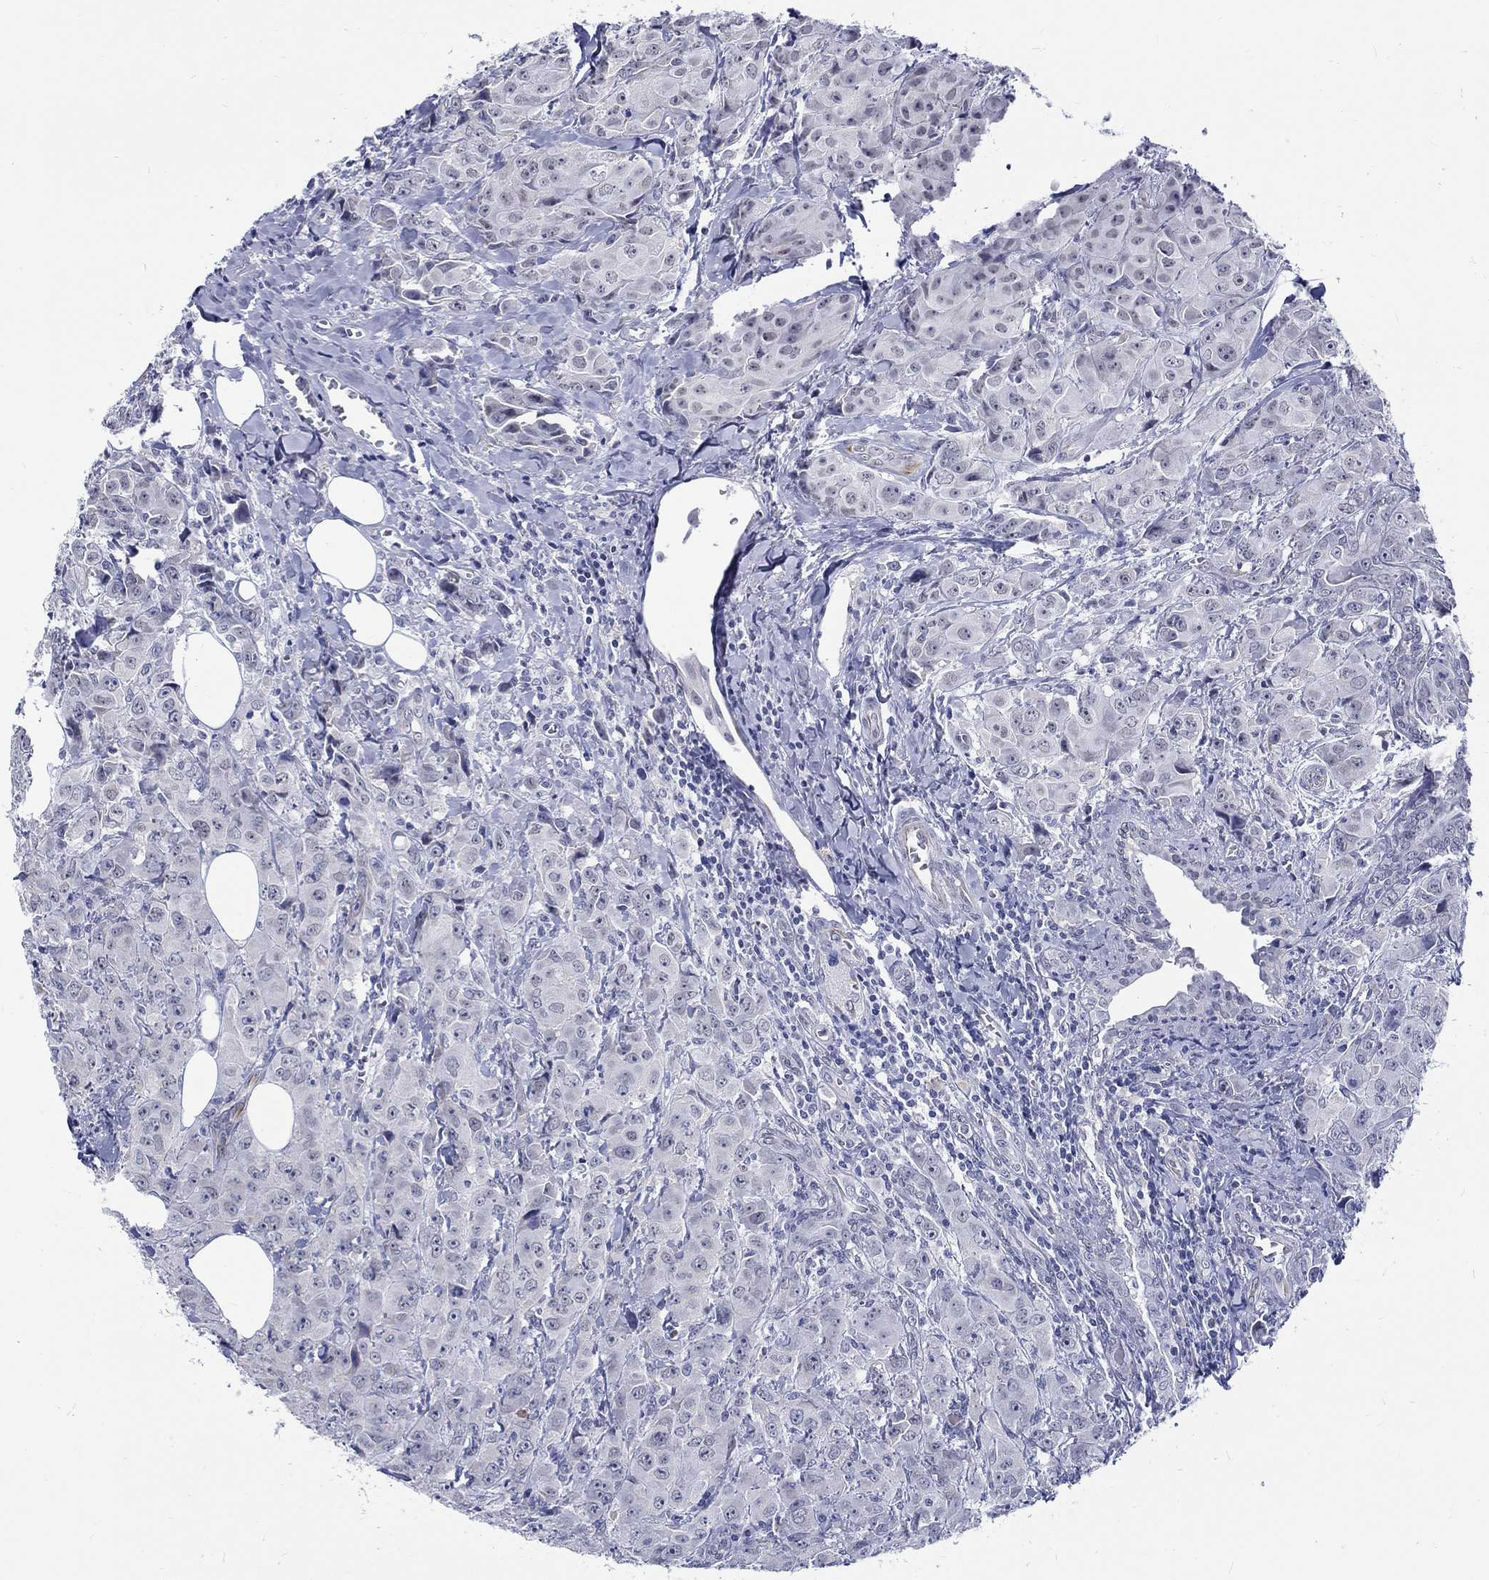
{"staining": {"intensity": "negative", "quantity": "none", "location": "none"}, "tissue": "breast cancer", "cell_type": "Tumor cells", "image_type": "cancer", "snomed": [{"axis": "morphology", "description": "Duct carcinoma"}, {"axis": "topography", "description": "Breast"}], "caption": "Histopathology image shows no significant protein staining in tumor cells of breast cancer (invasive ductal carcinoma).", "gene": "ST6GALNAC1", "patient": {"sex": "female", "age": 43}}